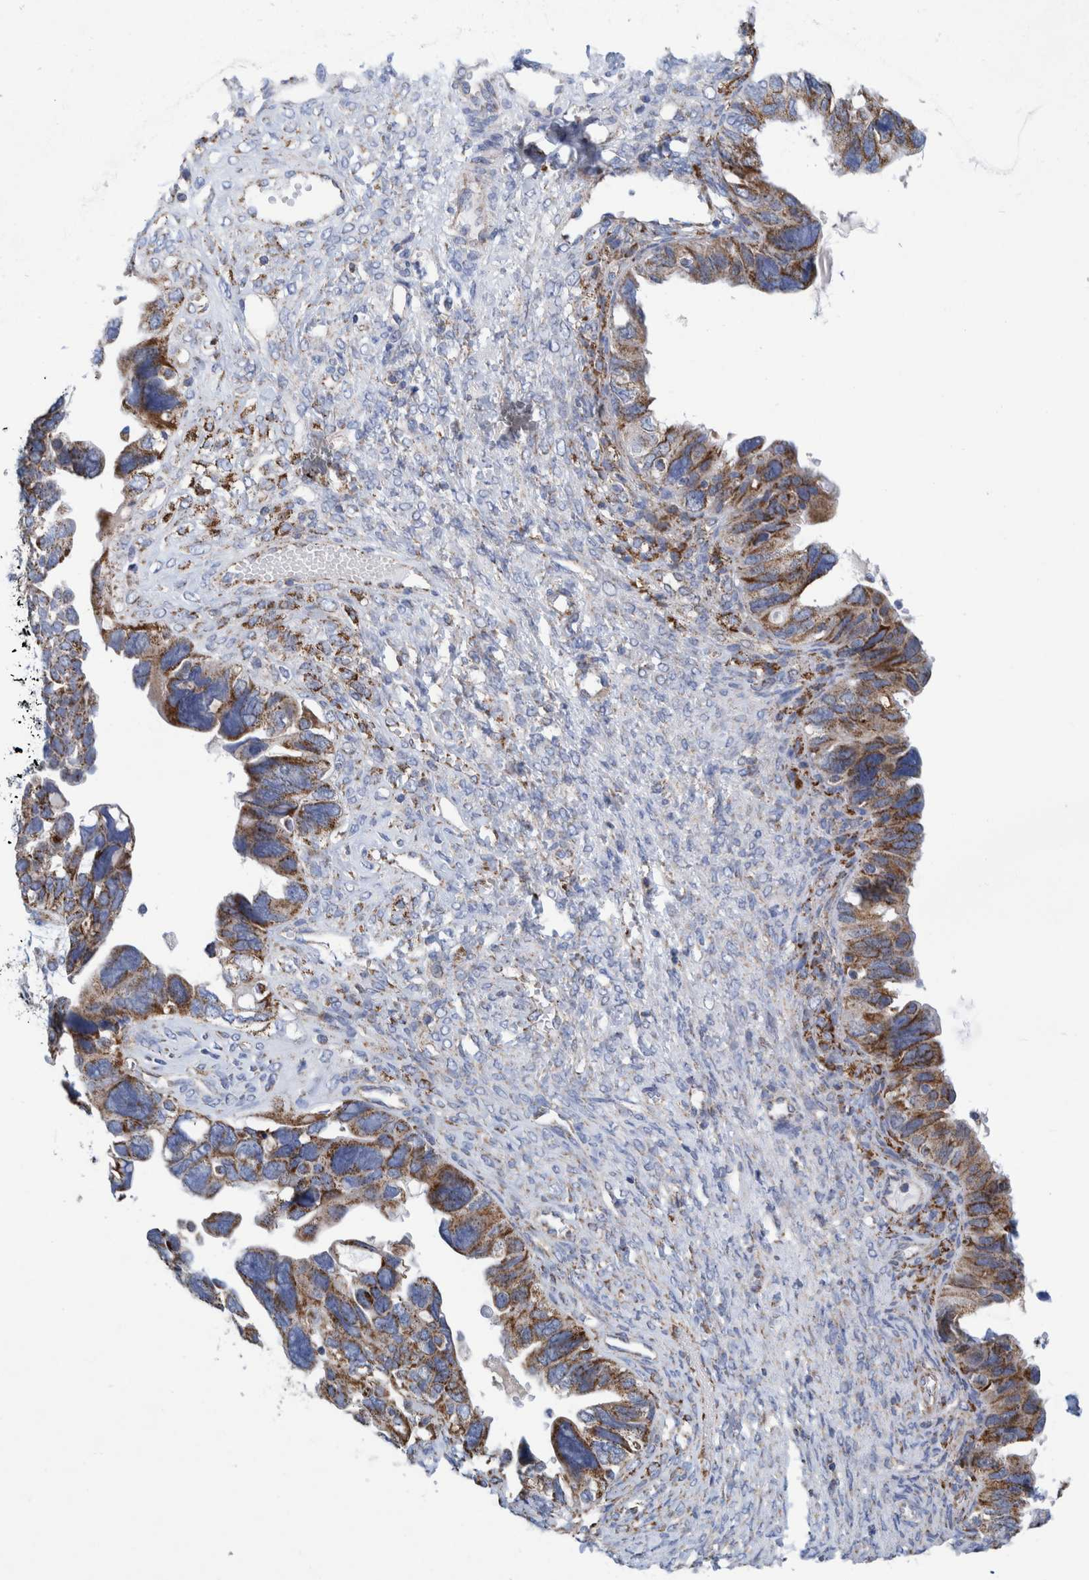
{"staining": {"intensity": "moderate", "quantity": ">75%", "location": "cytoplasmic/membranous"}, "tissue": "ovarian cancer", "cell_type": "Tumor cells", "image_type": "cancer", "snomed": [{"axis": "morphology", "description": "Cystadenocarcinoma, serous, NOS"}, {"axis": "topography", "description": "Ovary"}], "caption": "A medium amount of moderate cytoplasmic/membranous positivity is seen in approximately >75% of tumor cells in ovarian cancer (serous cystadenocarcinoma) tissue.", "gene": "MRPS7", "patient": {"sex": "female", "age": 79}}